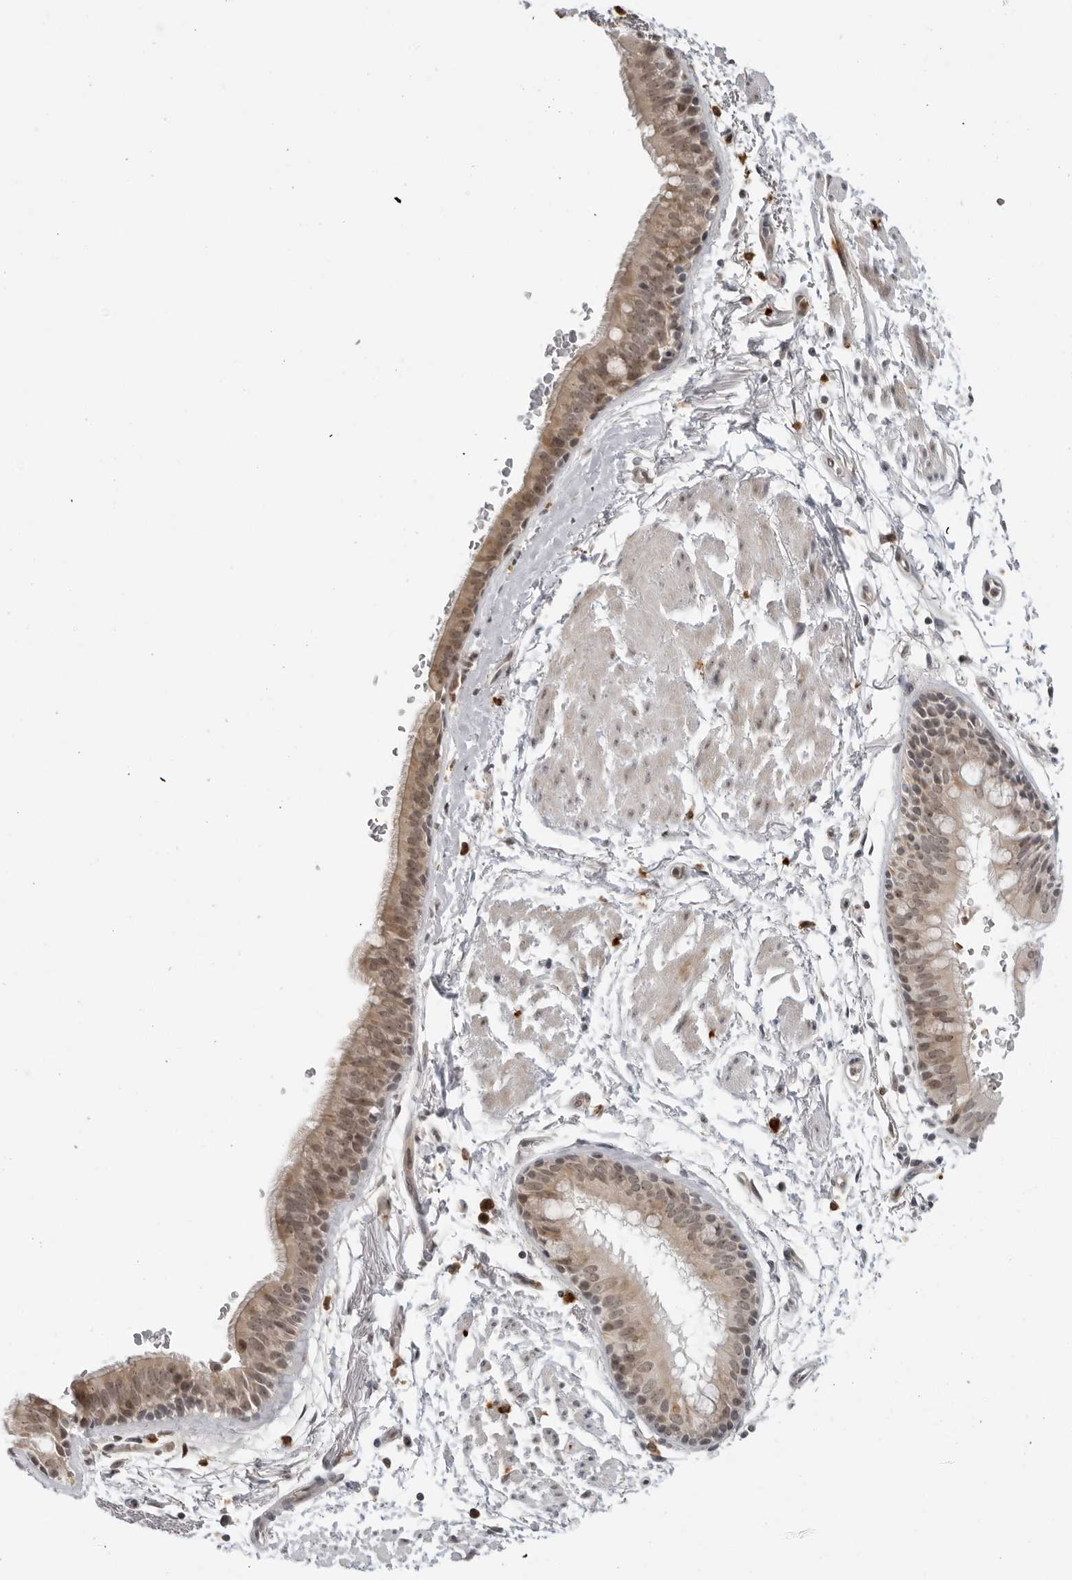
{"staining": {"intensity": "weak", "quantity": "25%-75%", "location": "cytoplasmic/membranous,nuclear"}, "tissue": "bronchus", "cell_type": "Respiratory epithelial cells", "image_type": "normal", "snomed": [{"axis": "morphology", "description": "Normal tissue, NOS"}, {"axis": "topography", "description": "Lymph node"}, {"axis": "topography", "description": "Bronchus"}], "caption": "This histopathology image reveals IHC staining of benign human bronchus, with low weak cytoplasmic/membranous,nuclear staining in about 25%-75% of respiratory epithelial cells.", "gene": "SUGCT", "patient": {"sex": "female", "age": 70}}